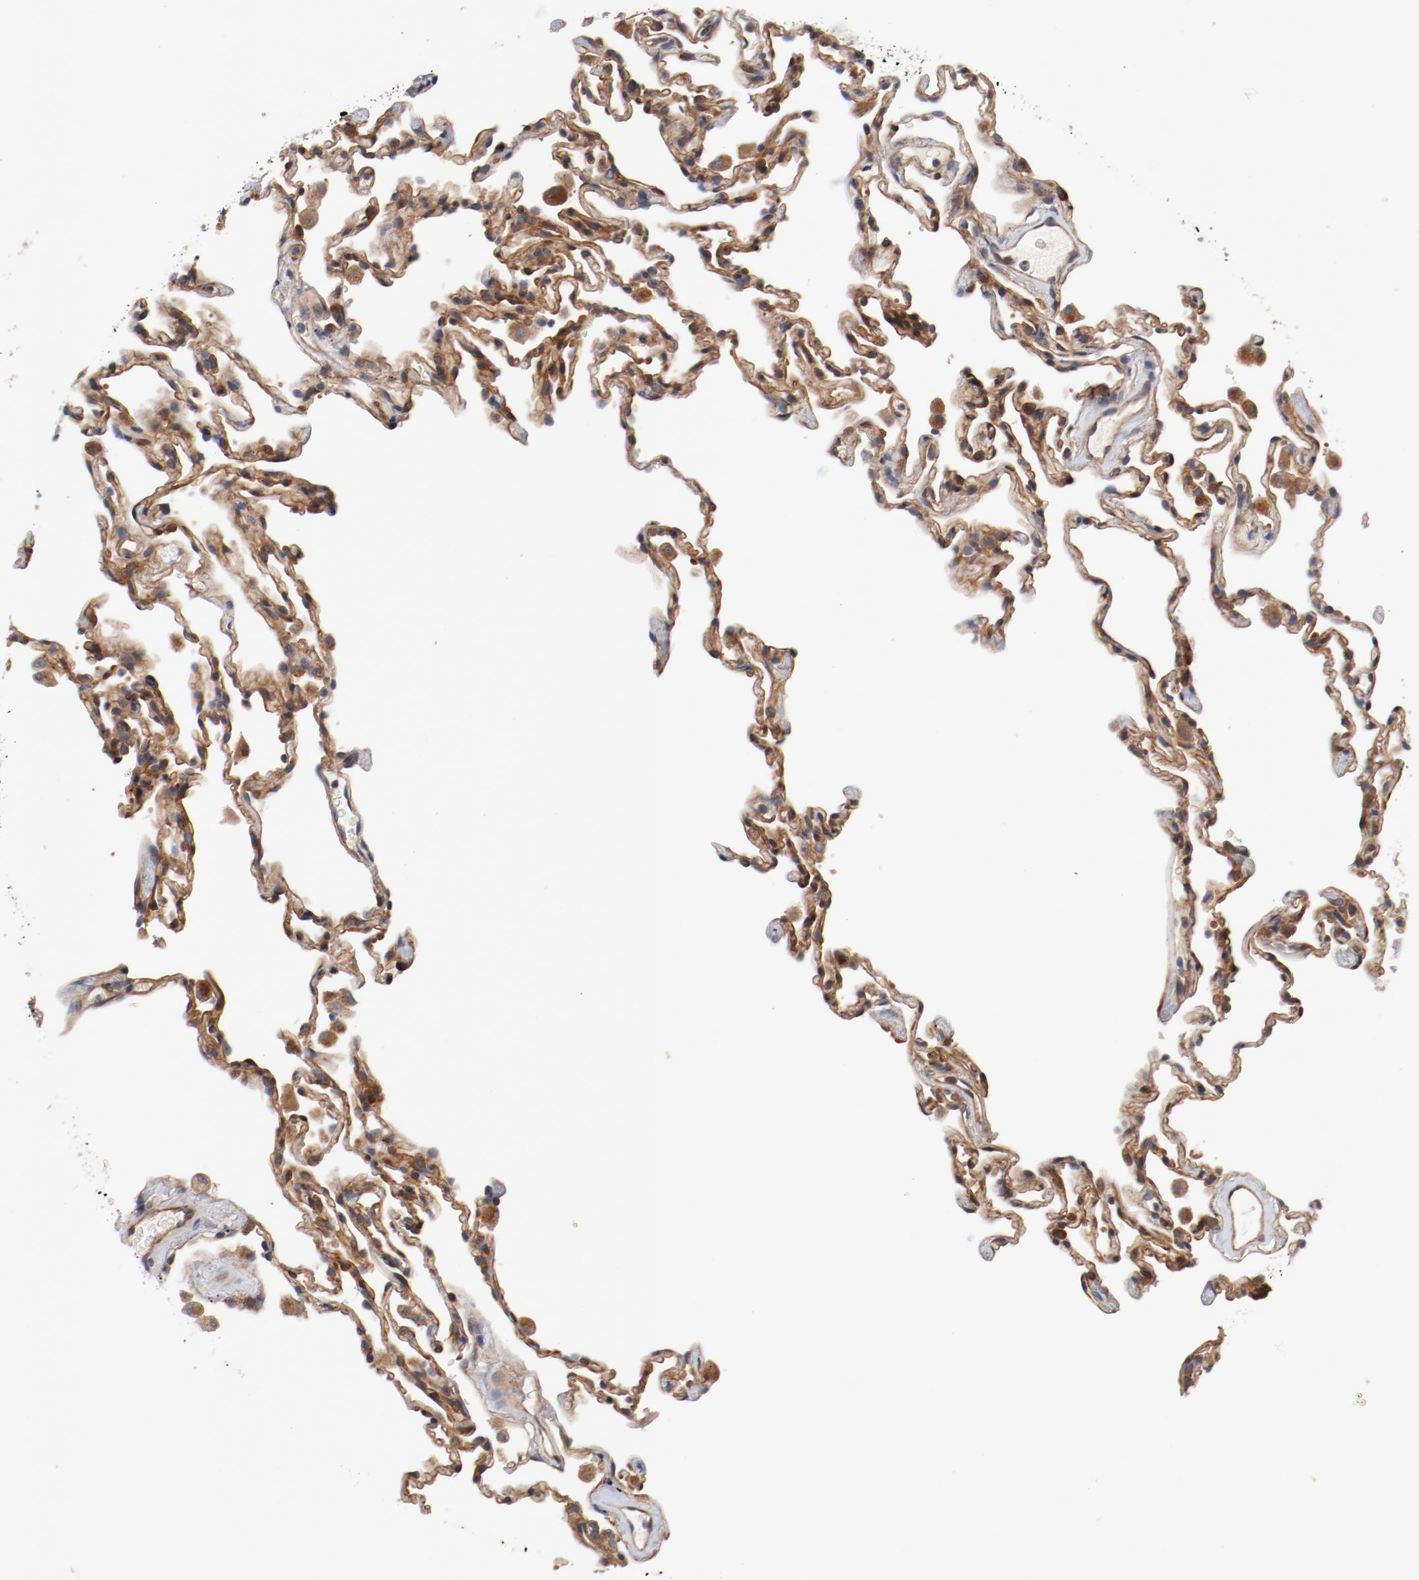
{"staining": {"intensity": "moderate", "quantity": ">75%", "location": "cytoplasmic/membranous"}, "tissue": "lung", "cell_type": "Alveolar cells", "image_type": "normal", "snomed": [{"axis": "morphology", "description": "Normal tissue, NOS"}, {"axis": "morphology", "description": "Soft tissue tumor metastatic"}, {"axis": "topography", "description": "Lung"}], "caption": "This image exhibits normal lung stained with IHC to label a protein in brown. The cytoplasmic/membranous of alveolar cells show moderate positivity for the protein. Nuclei are counter-stained blue.", "gene": "PITPNM2", "patient": {"sex": "male", "age": 59}}